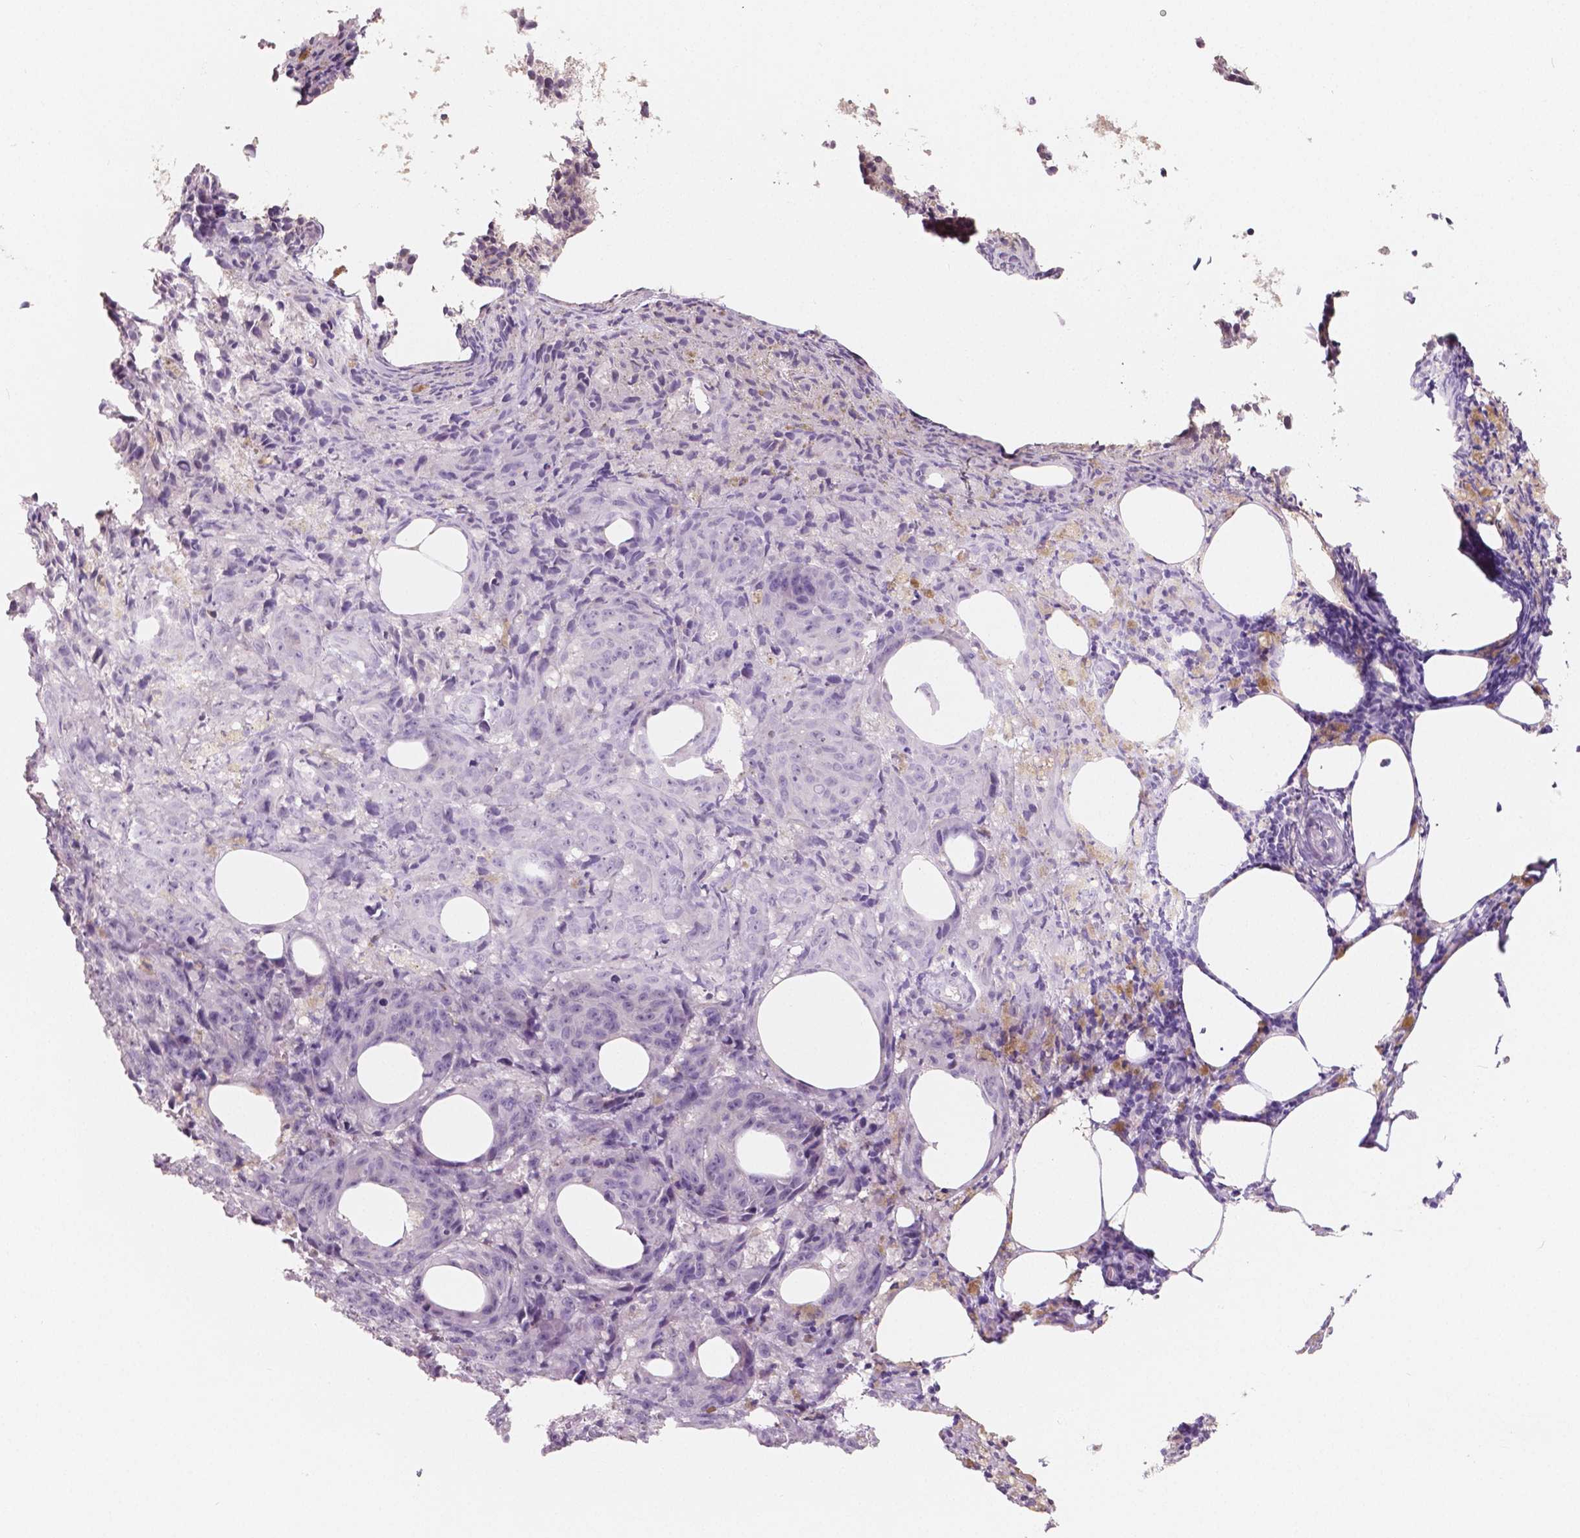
{"staining": {"intensity": "negative", "quantity": "none", "location": "none"}, "tissue": "melanoma", "cell_type": "Tumor cells", "image_type": "cancer", "snomed": [{"axis": "morphology", "description": "Malignant melanoma, NOS"}, {"axis": "topography", "description": "Skin"}], "caption": "The histopathology image reveals no staining of tumor cells in melanoma.", "gene": "APOA4", "patient": {"sex": "female", "age": 34}}